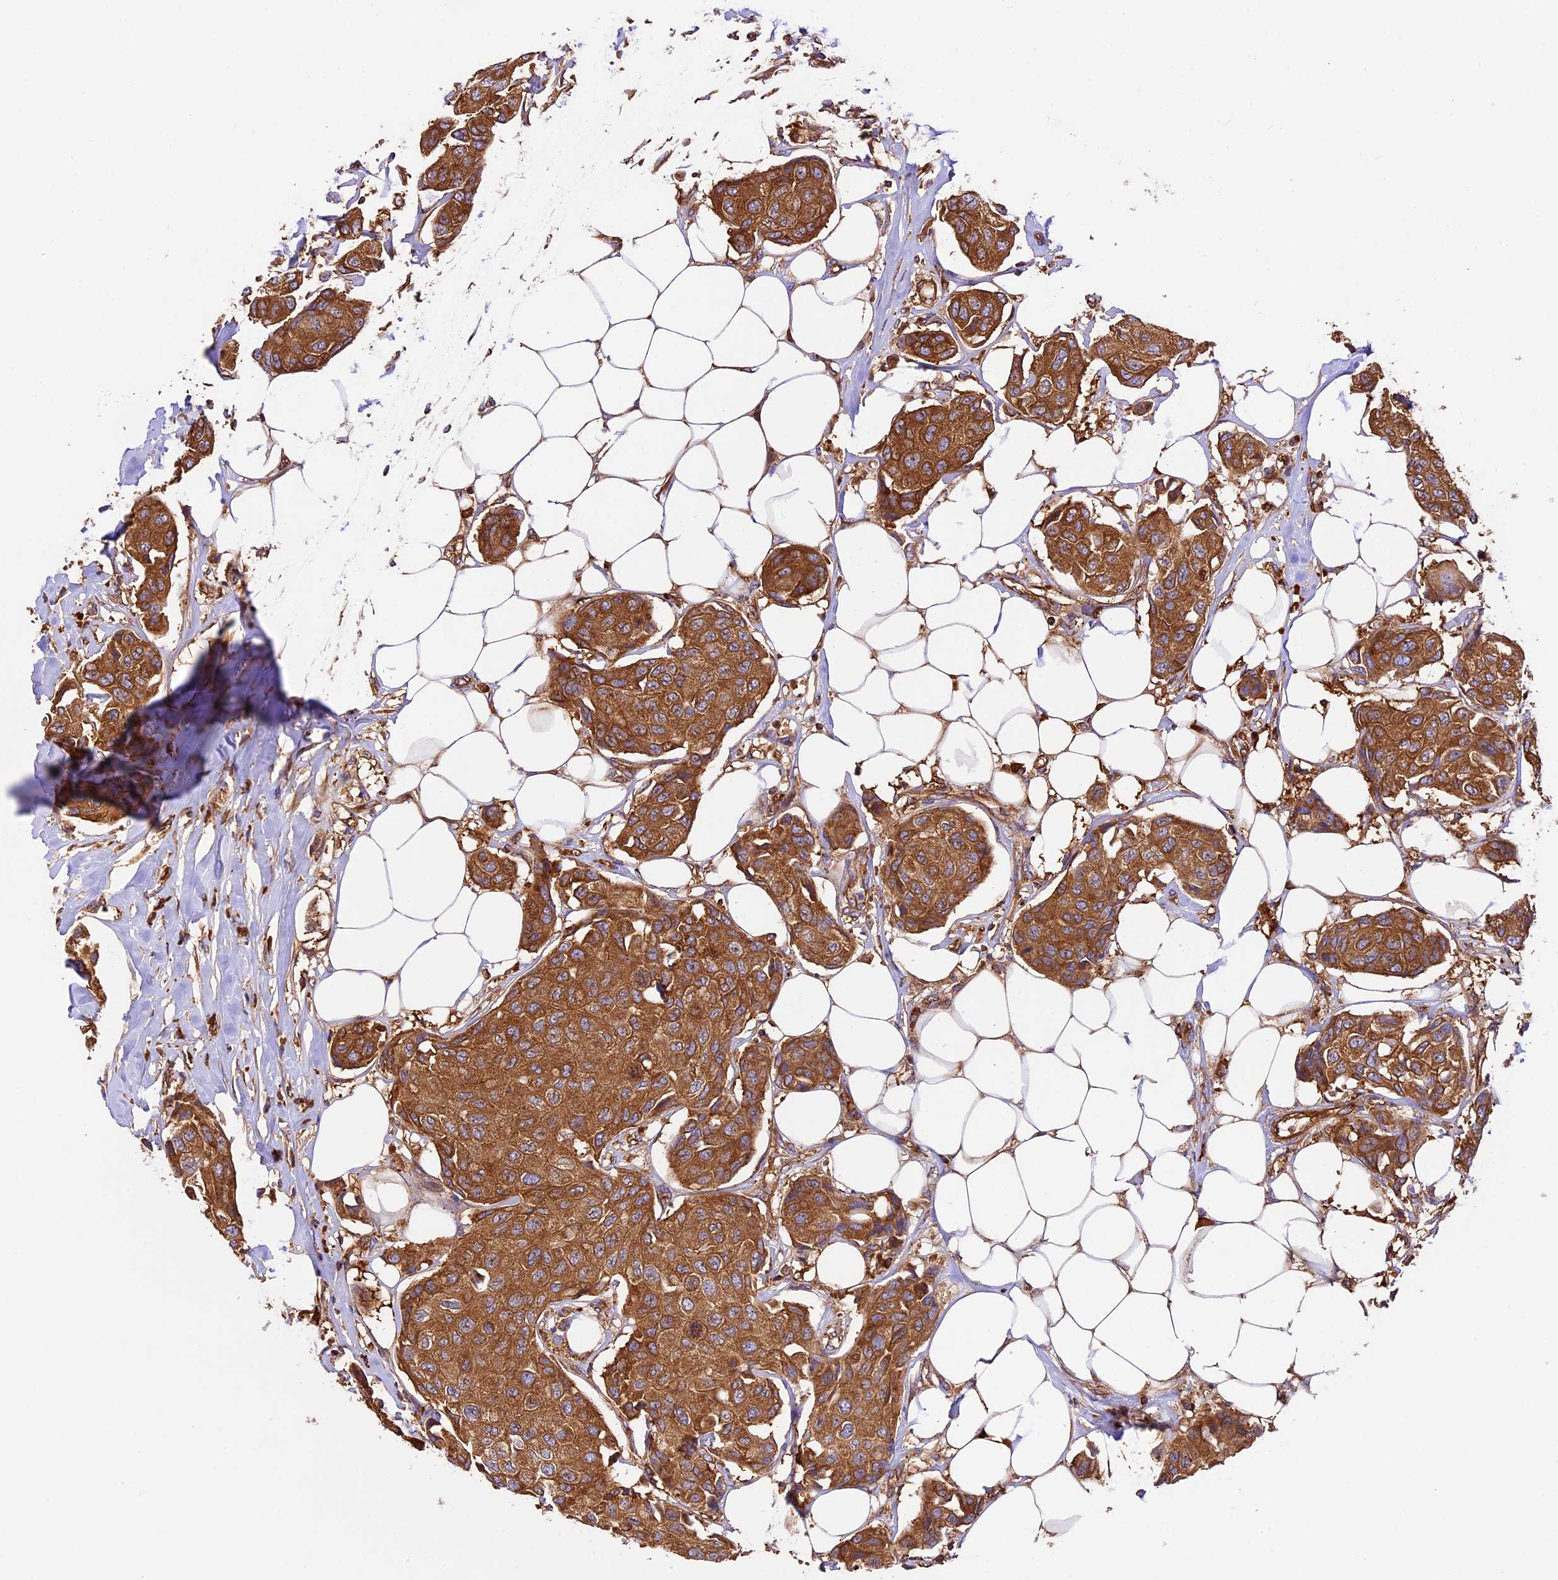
{"staining": {"intensity": "moderate", "quantity": ">75%", "location": "cytoplasmic/membranous"}, "tissue": "breast cancer", "cell_type": "Tumor cells", "image_type": "cancer", "snomed": [{"axis": "morphology", "description": "Duct carcinoma"}, {"axis": "topography", "description": "Breast"}], "caption": "Infiltrating ductal carcinoma (breast) was stained to show a protein in brown. There is medium levels of moderate cytoplasmic/membranous positivity in approximately >75% of tumor cells.", "gene": "KARS1", "patient": {"sex": "female", "age": 80}}